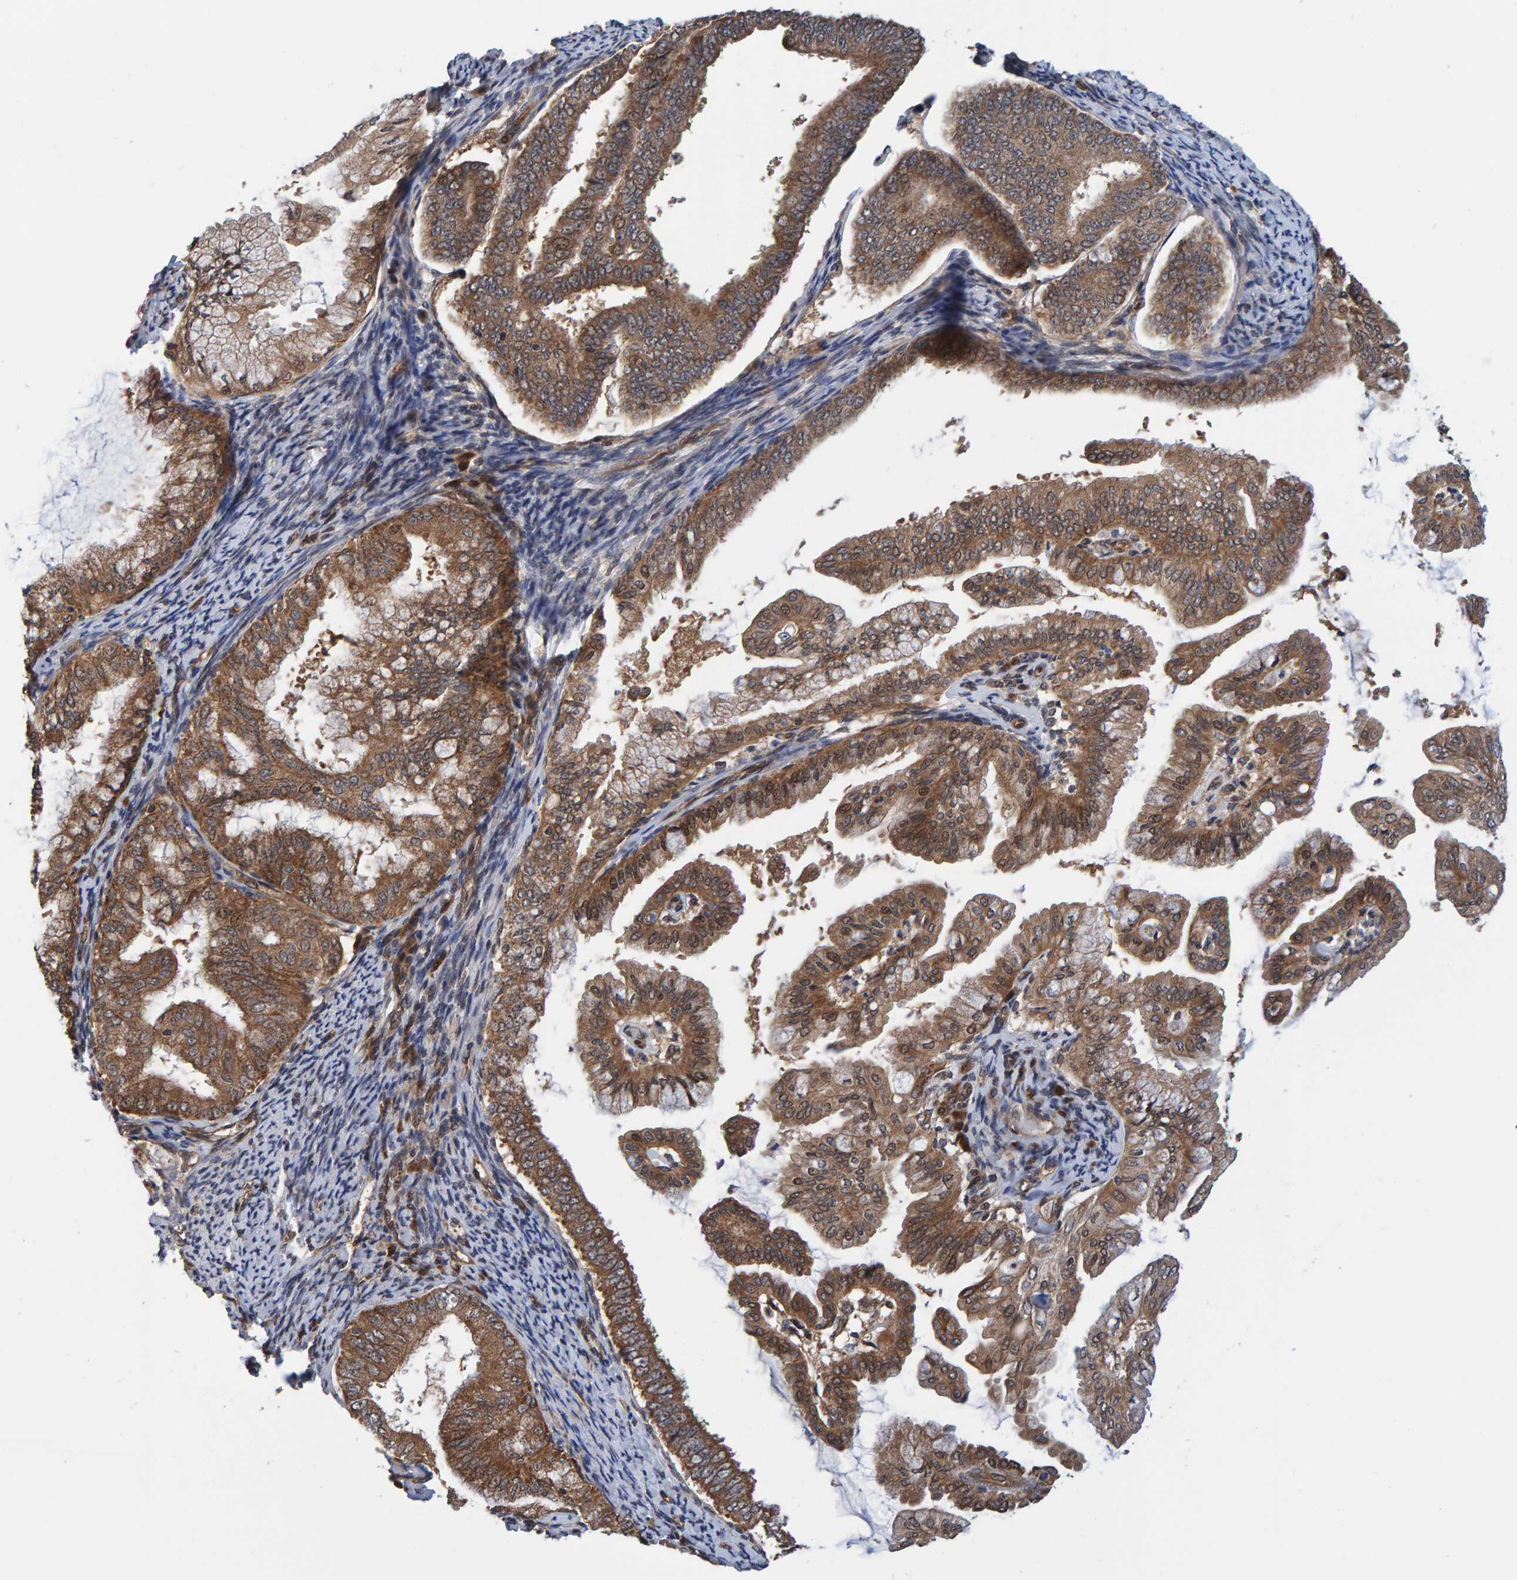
{"staining": {"intensity": "moderate", "quantity": ">75%", "location": "cytoplasmic/membranous"}, "tissue": "endometrial cancer", "cell_type": "Tumor cells", "image_type": "cancer", "snomed": [{"axis": "morphology", "description": "Adenocarcinoma, NOS"}, {"axis": "topography", "description": "Endometrium"}], "caption": "Immunohistochemistry (DAB (3,3'-diaminobenzidine)) staining of adenocarcinoma (endometrial) reveals moderate cytoplasmic/membranous protein positivity in about >75% of tumor cells. (DAB (3,3'-diaminobenzidine) IHC, brown staining for protein, blue staining for nuclei).", "gene": "SCRN2", "patient": {"sex": "female", "age": 63}}